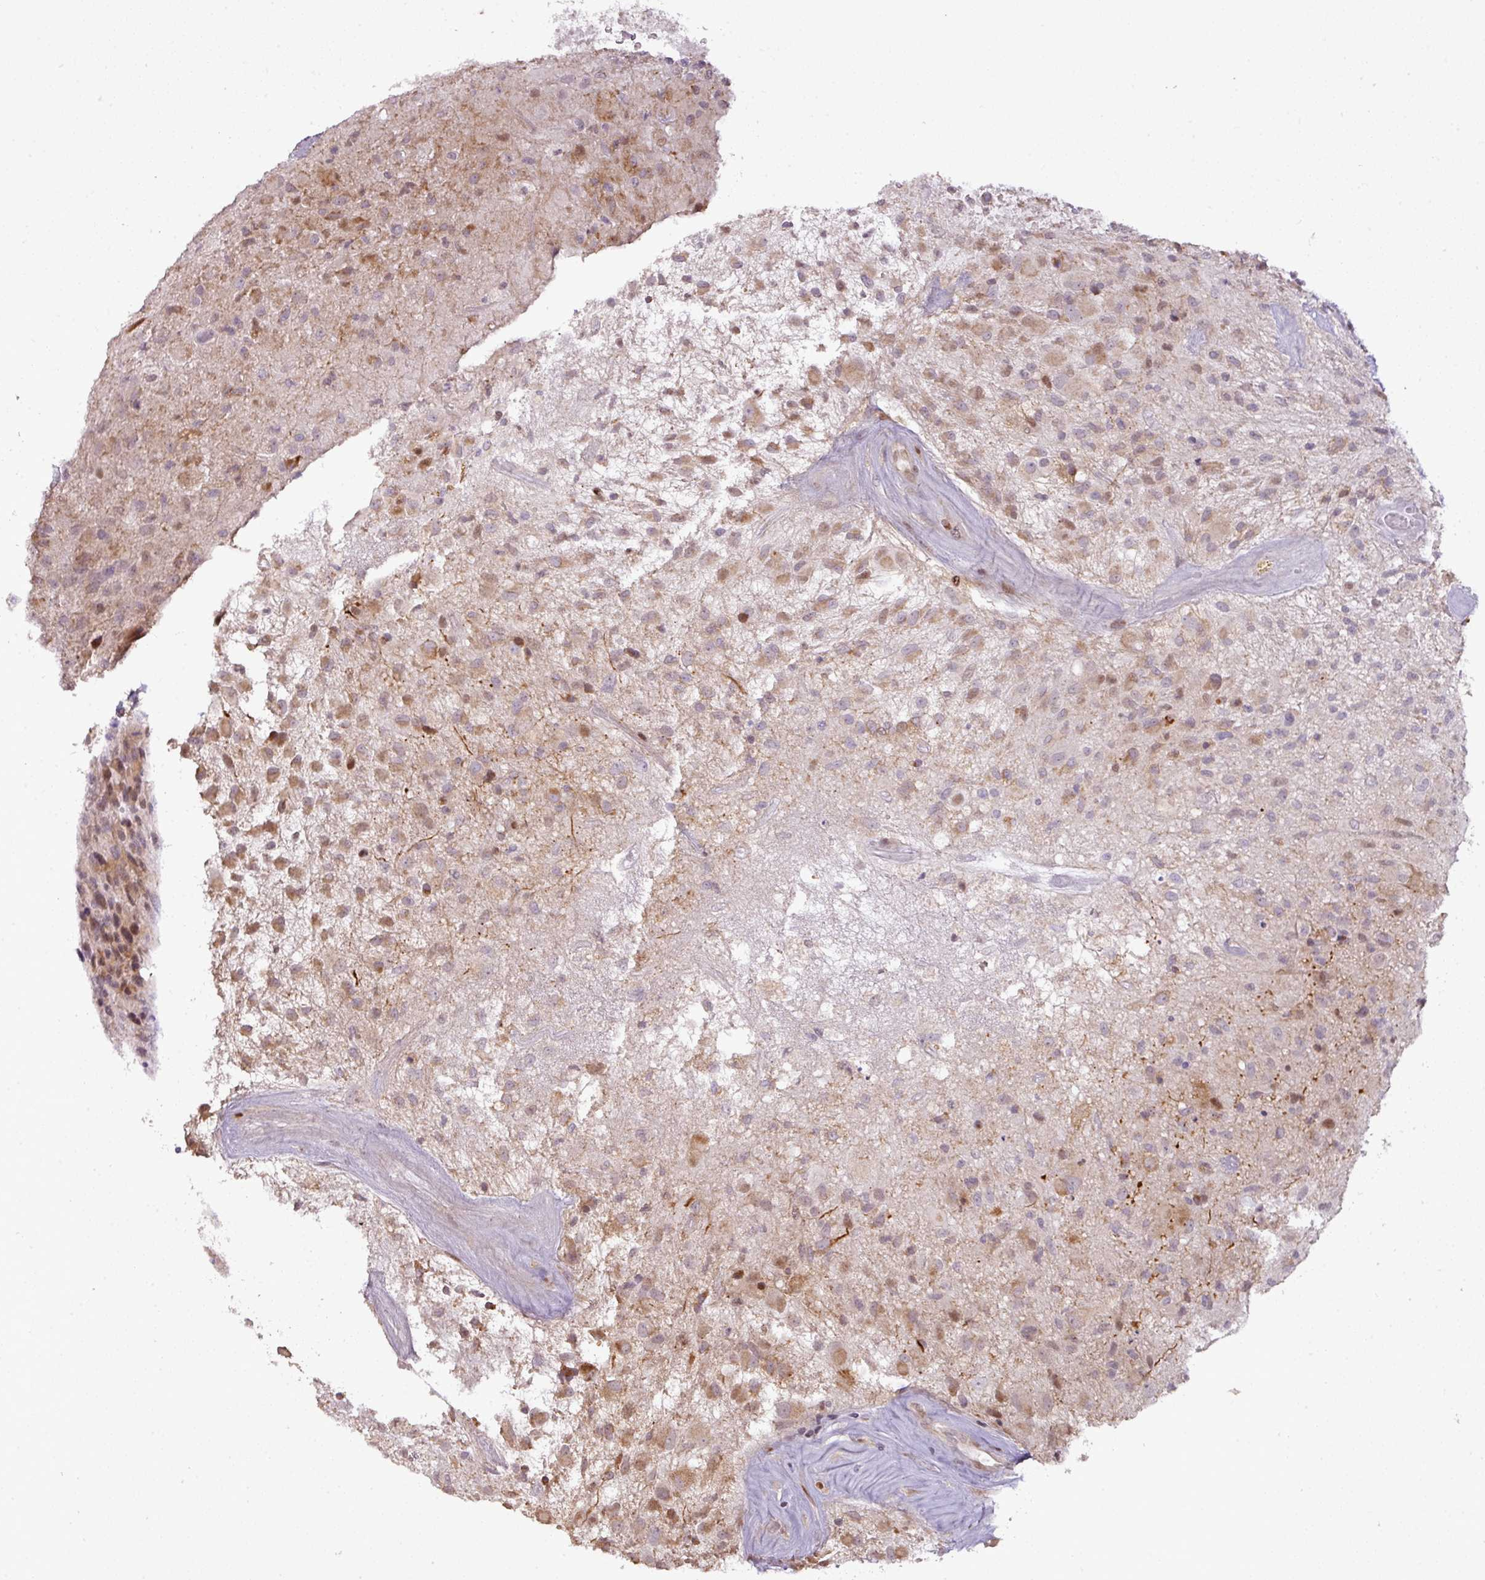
{"staining": {"intensity": "moderate", "quantity": "25%-75%", "location": "cytoplasmic/membranous"}, "tissue": "glioma", "cell_type": "Tumor cells", "image_type": "cancer", "snomed": [{"axis": "morphology", "description": "Glioma, malignant, High grade"}, {"axis": "topography", "description": "Brain"}], "caption": "Approximately 25%-75% of tumor cells in human glioma display moderate cytoplasmic/membranous protein positivity as visualized by brown immunohistochemical staining.", "gene": "MYSM1", "patient": {"sex": "female", "age": 67}}